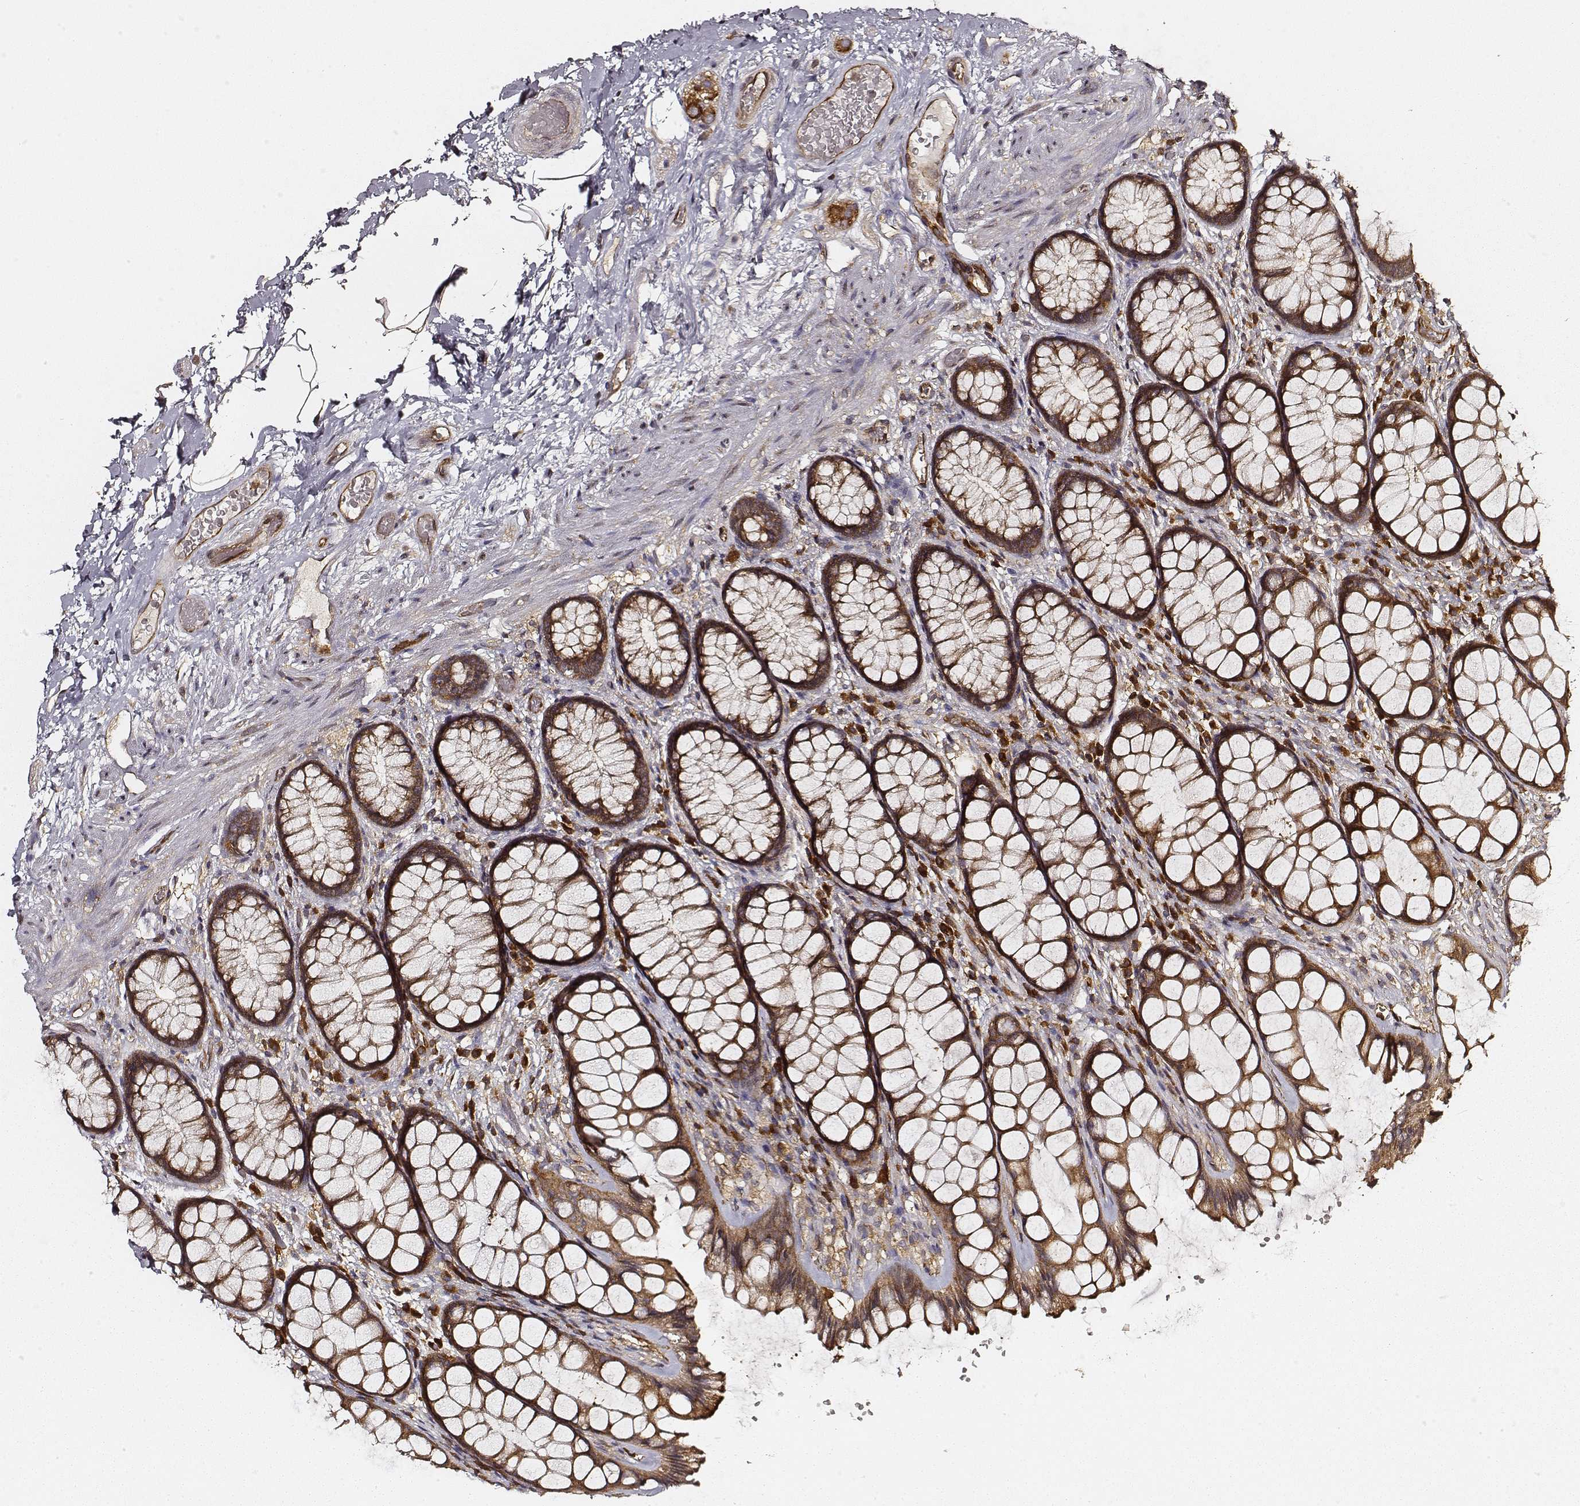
{"staining": {"intensity": "strong", "quantity": ">75%", "location": "cytoplasmic/membranous"}, "tissue": "rectum", "cell_type": "Glandular cells", "image_type": "normal", "snomed": [{"axis": "morphology", "description": "Normal tissue, NOS"}, {"axis": "topography", "description": "Rectum"}], "caption": "Rectum was stained to show a protein in brown. There is high levels of strong cytoplasmic/membranous positivity in about >75% of glandular cells. The staining was performed using DAB to visualize the protein expression in brown, while the nuclei were stained in blue with hematoxylin (Magnification: 20x).", "gene": "CARS1", "patient": {"sex": "female", "age": 62}}